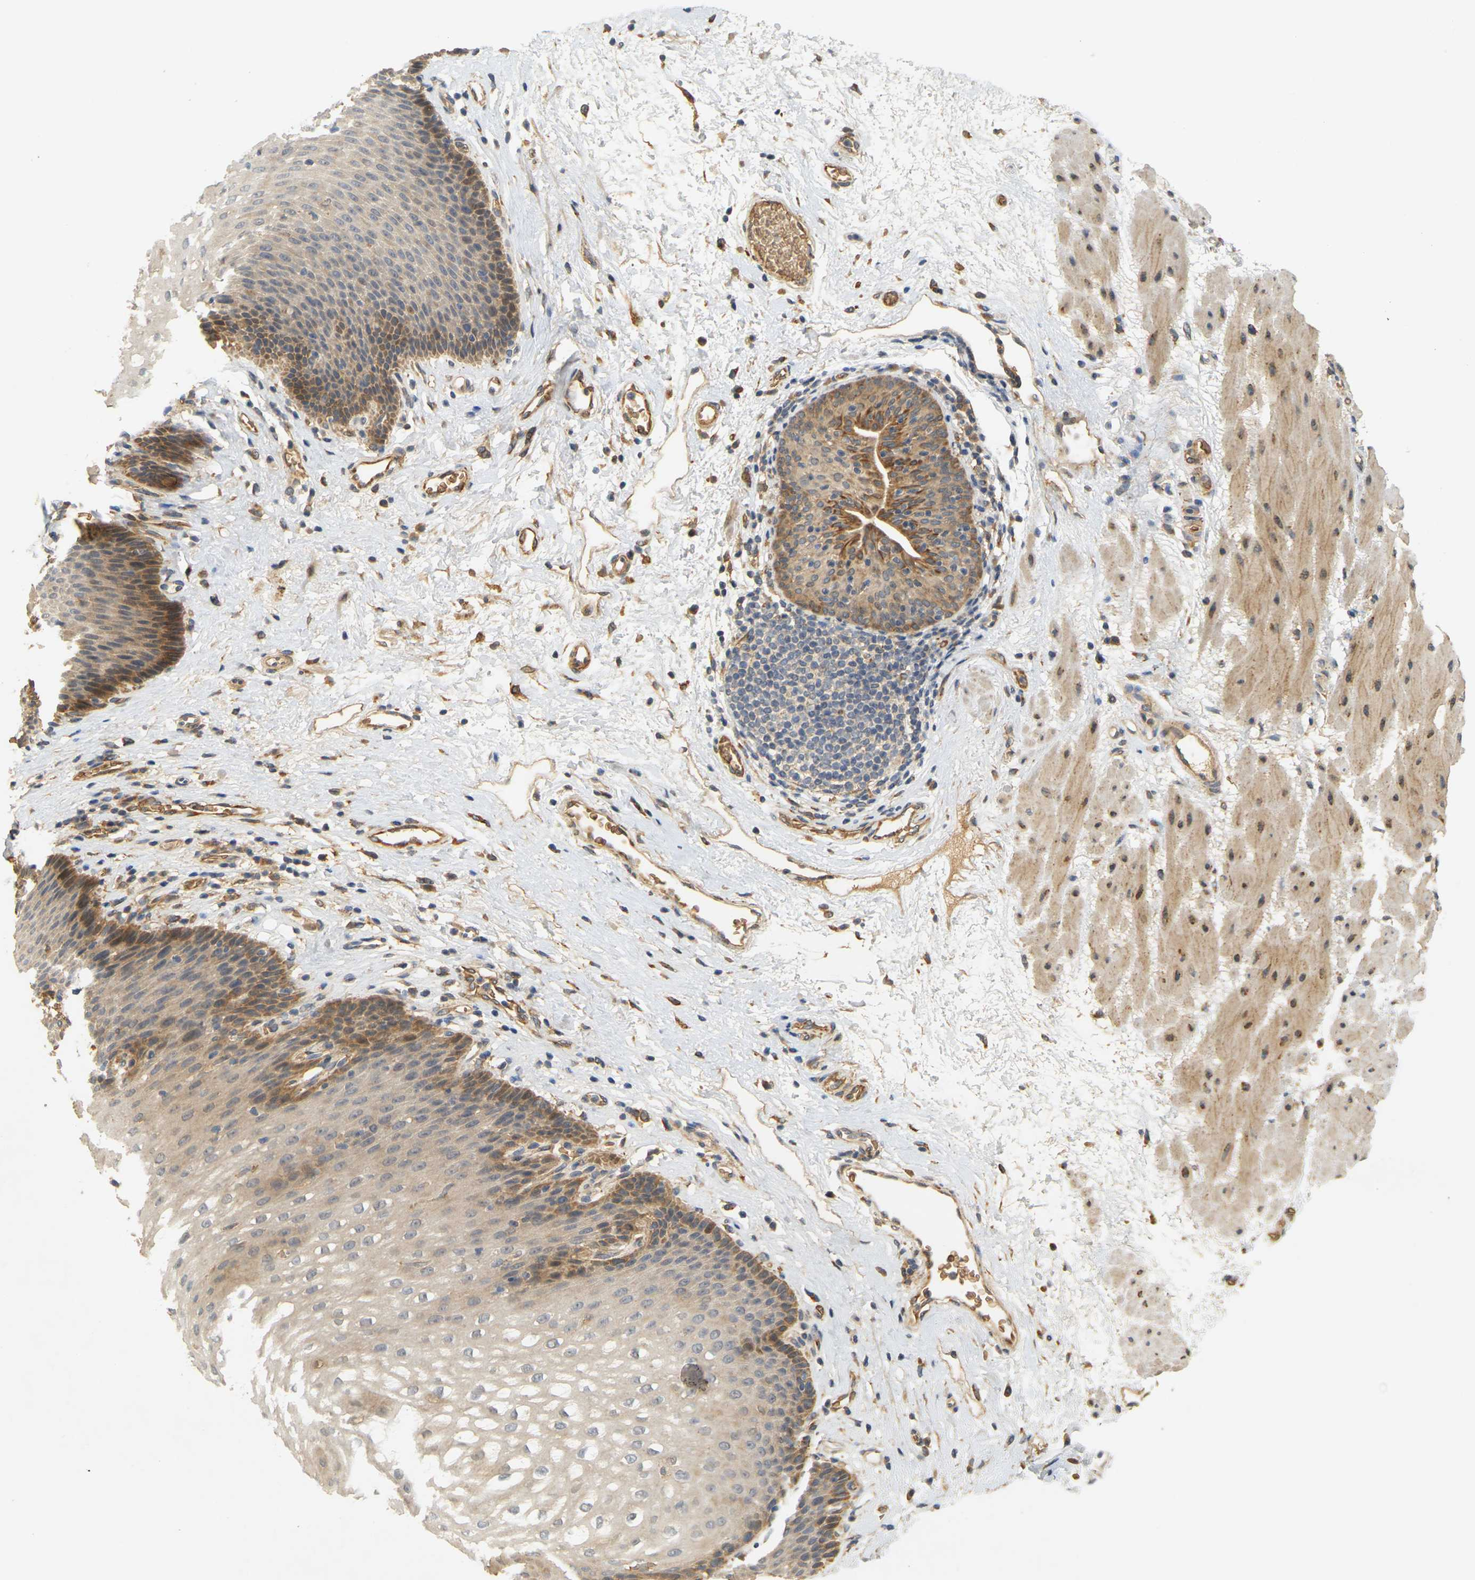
{"staining": {"intensity": "moderate", "quantity": "<25%", "location": "cytoplasmic/membranous"}, "tissue": "esophagus", "cell_type": "Squamous epithelial cells", "image_type": "normal", "snomed": [{"axis": "morphology", "description": "Normal tissue, NOS"}, {"axis": "topography", "description": "Esophagus"}], "caption": "Immunohistochemistry (IHC) histopathology image of unremarkable esophagus: esophagus stained using immunohistochemistry reveals low levels of moderate protein expression localized specifically in the cytoplasmic/membranous of squamous epithelial cells, appearing as a cytoplasmic/membranous brown color.", "gene": "MEGF9", "patient": {"sex": "male", "age": 48}}